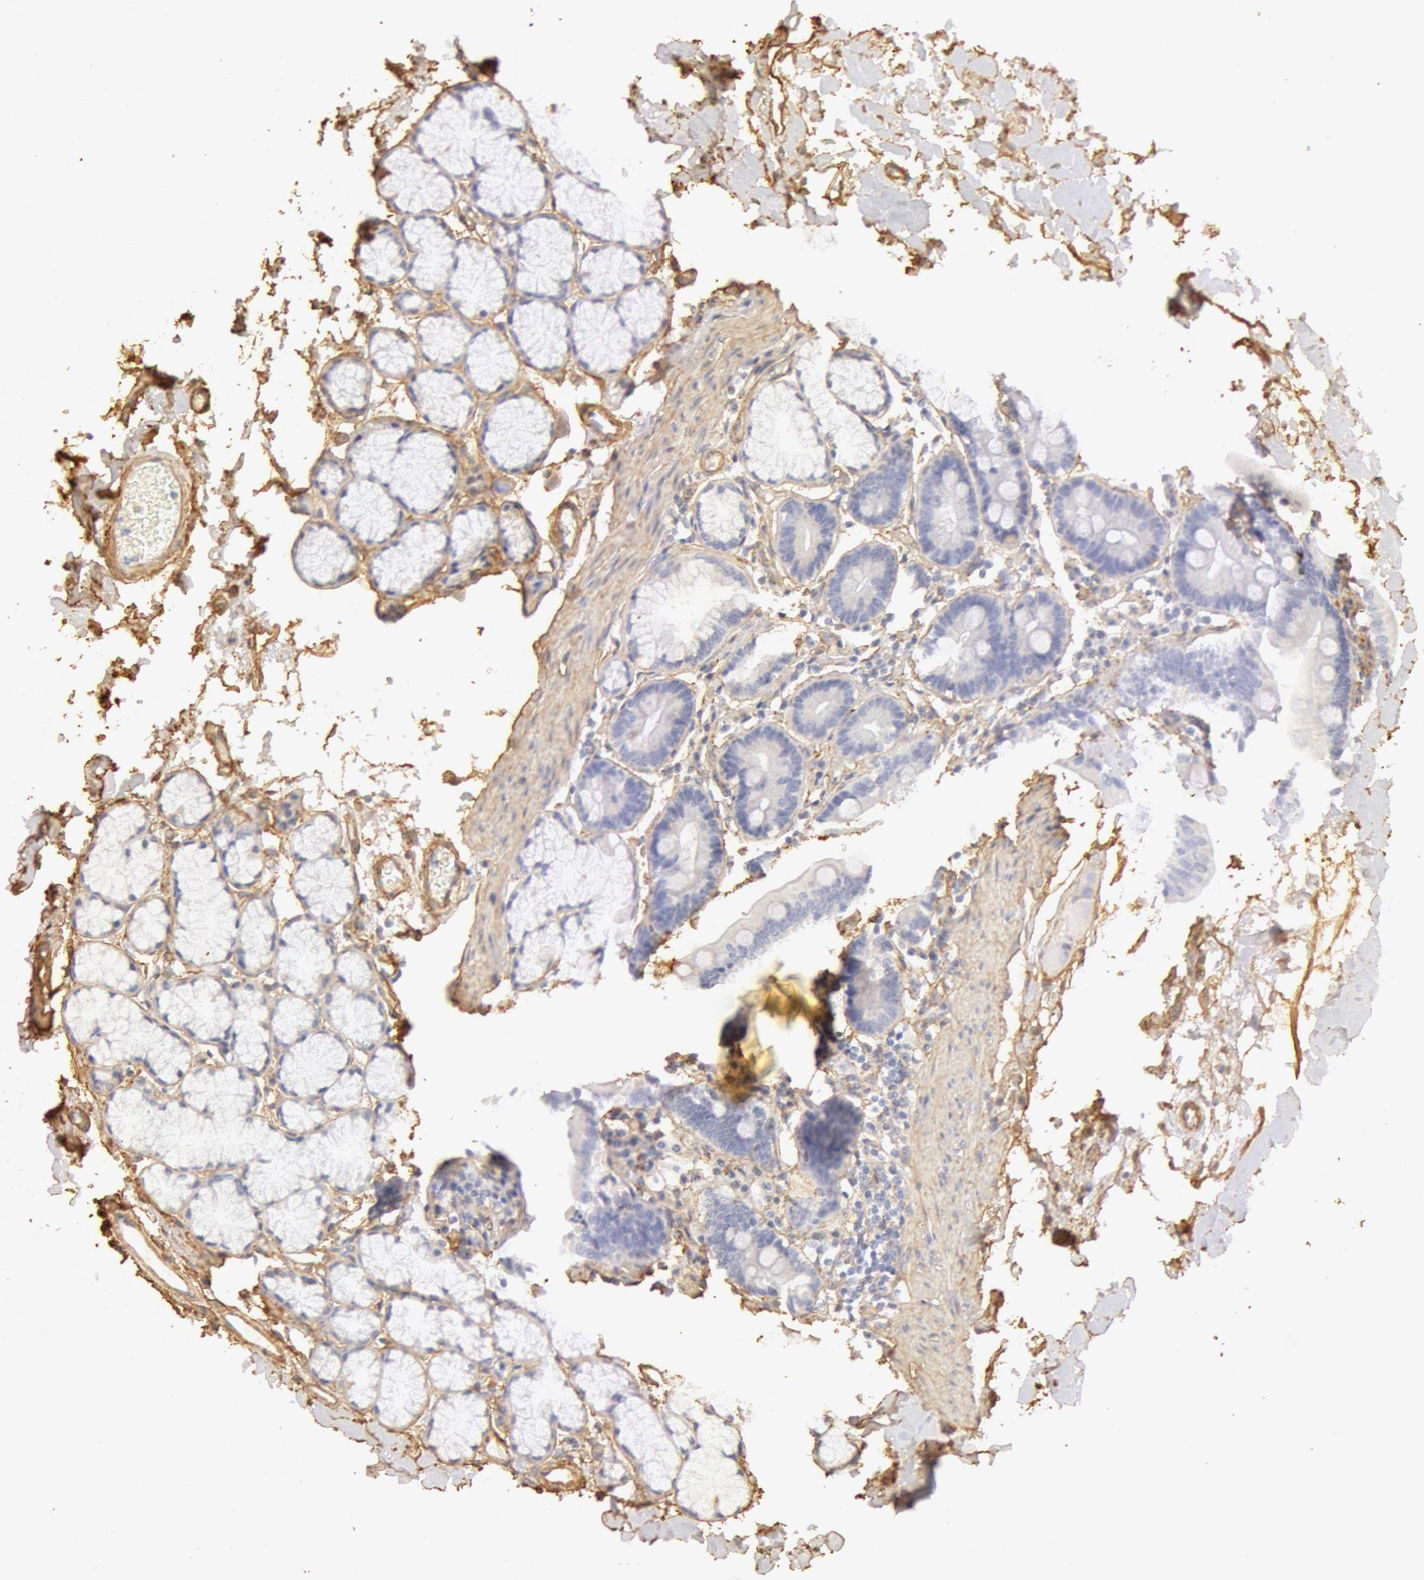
{"staining": {"intensity": "weak", "quantity": "25%-75%", "location": "cytoplasmic/membranous"}, "tissue": "duodenum", "cell_type": "Glandular cells", "image_type": "normal", "snomed": [{"axis": "morphology", "description": "Normal tissue, NOS"}, {"axis": "topography", "description": "Duodenum"}], "caption": "The image displays a brown stain indicating the presence of a protein in the cytoplasmic/membranous of glandular cells in duodenum. (DAB (3,3'-diaminobenzidine) IHC, brown staining for protein, blue staining for nuclei).", "gene": "COL4A1", "patient": {"sex": "female", "age": 77}}